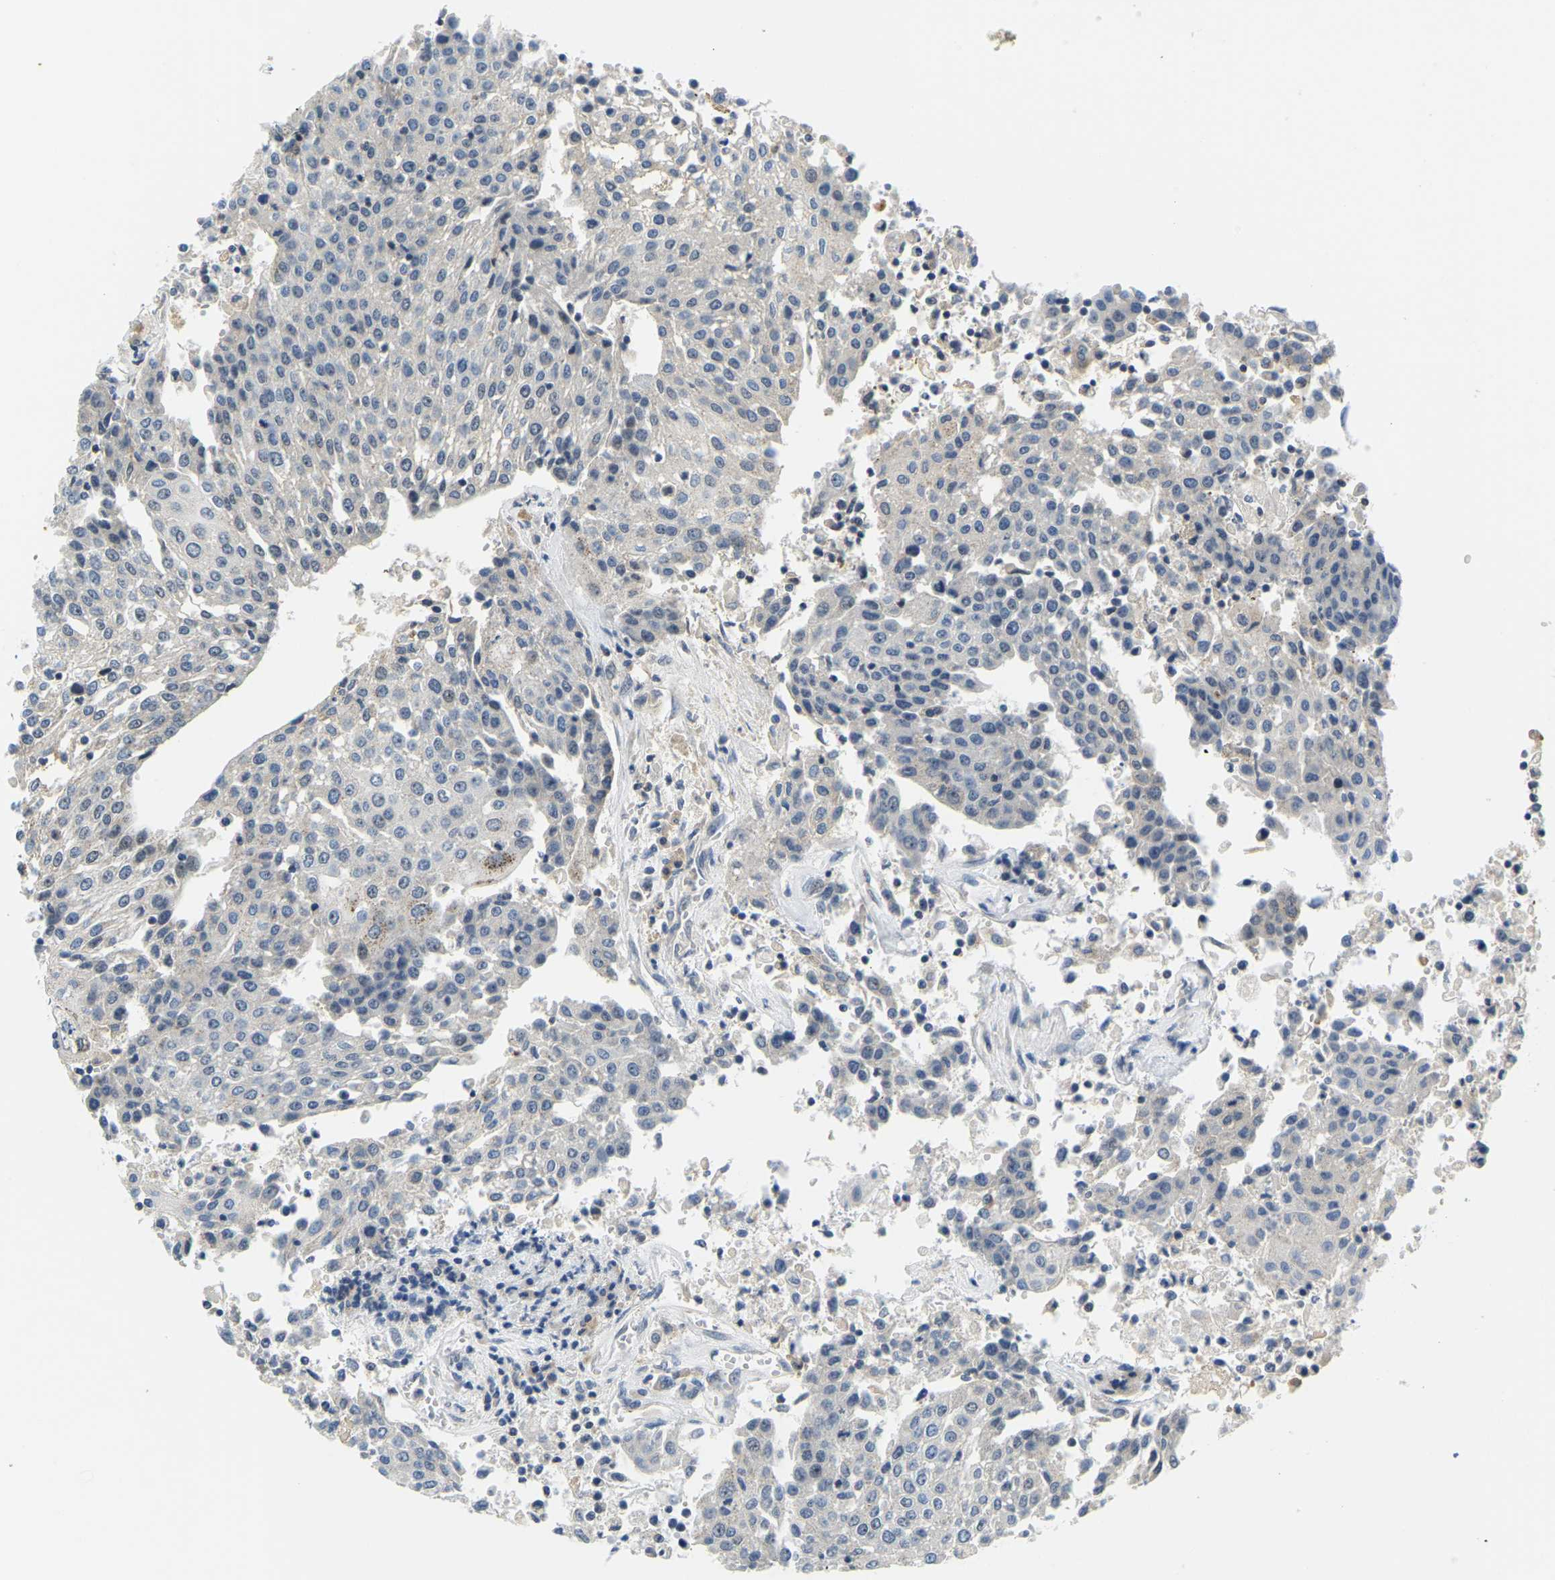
{"staining": {"intensity": "negative", "quantity": "none", "location": "none"}, "tissue": "urothelial cancer", "cell_type": "Tumor cells", "image_type": "cancer", "snomed": [{"axis": "morphology", "description": "Urothelial carcinoma, High grade"}, {"axis": "topography", "description": "Urinary bladder"}], "caption": "The image demonstrates no significant expression in tumor cells of high-grade urothelial carcinoma.", "gene": "RRP1", "patient": {"sex": "female", "age": 85}}